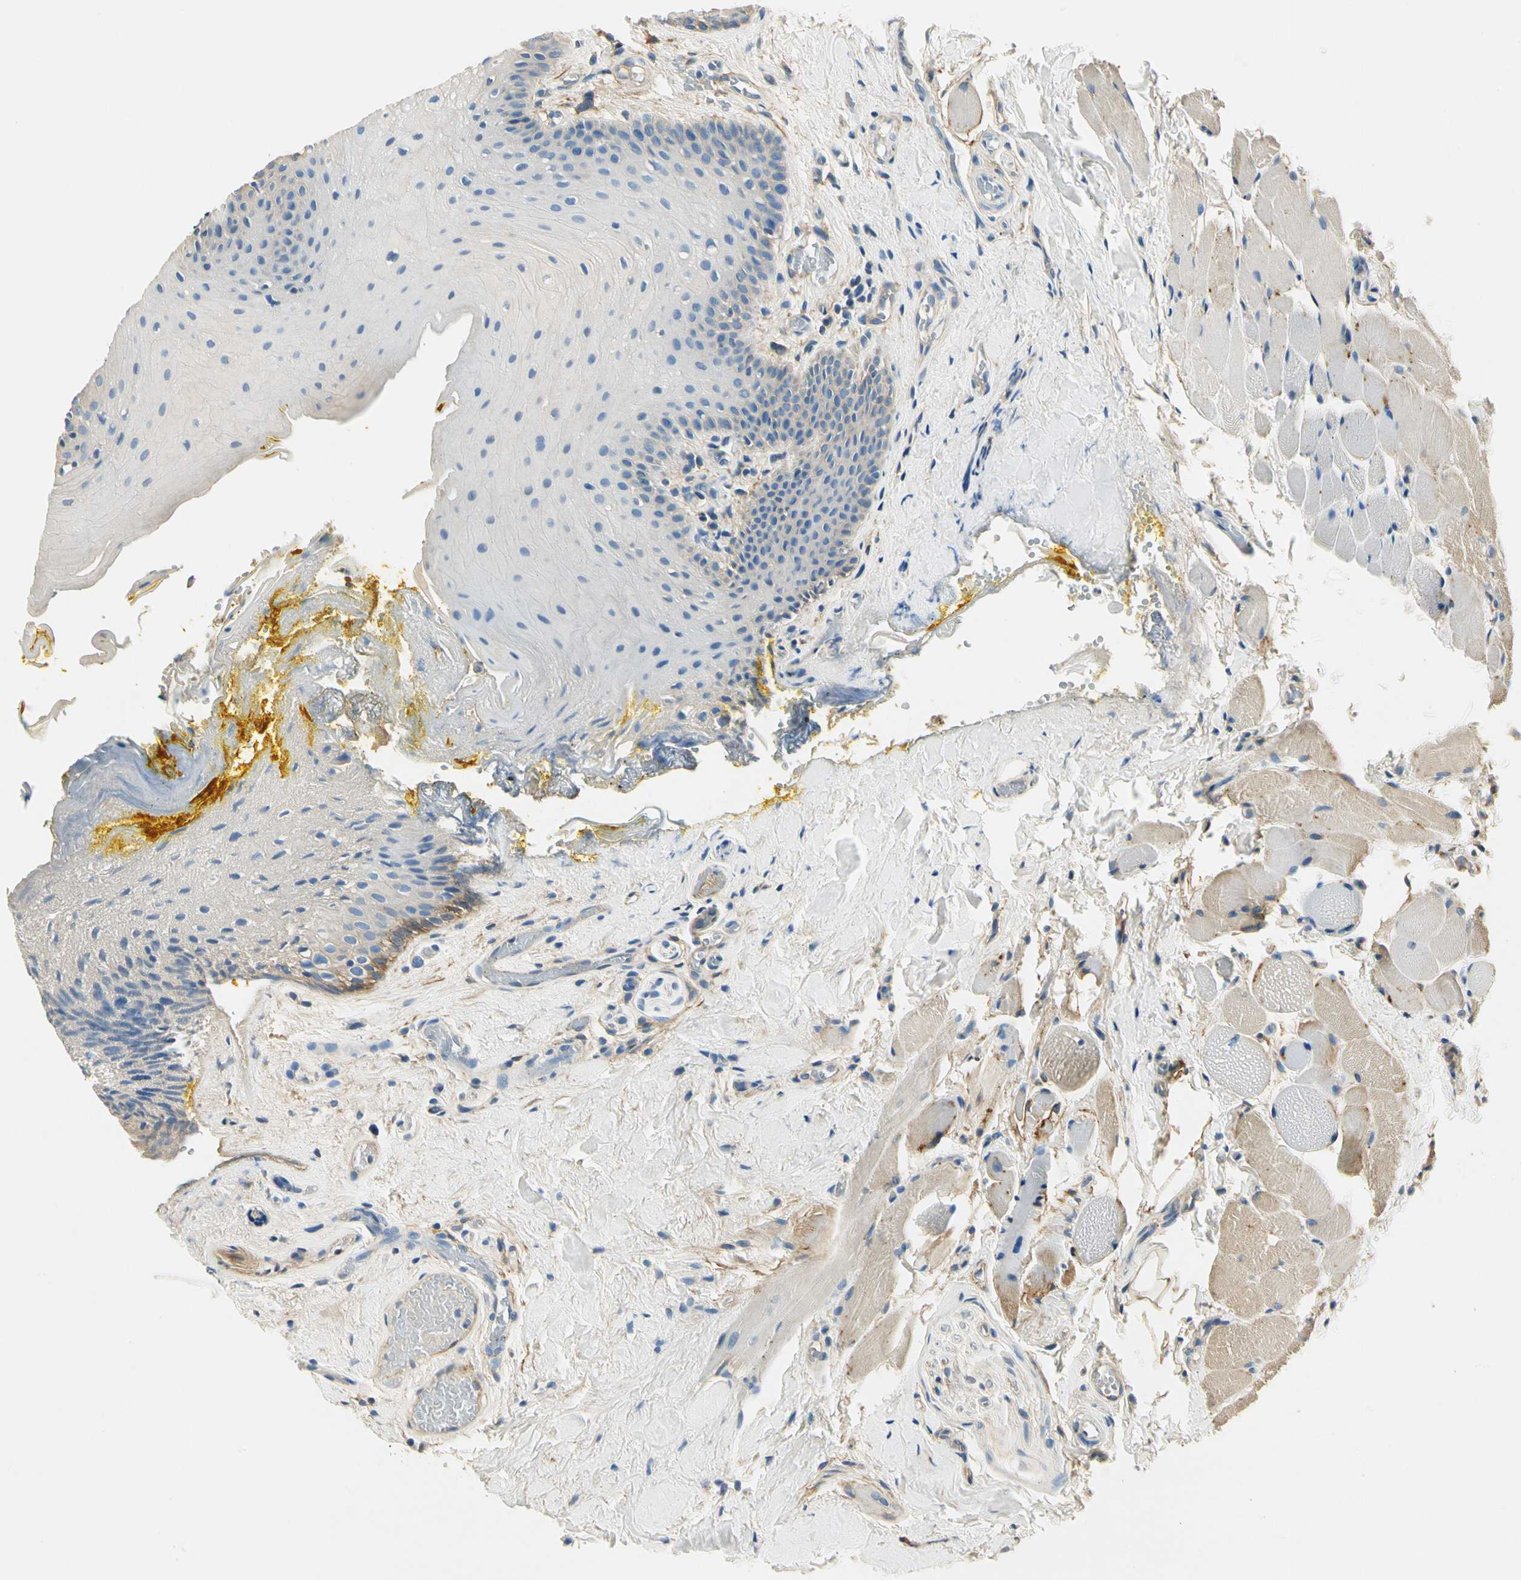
{"staining": {"intensity": "weak", "quantity": "<25%", "location": "cytoplasmic/membranous"}, "tissue": "oral mucosa", "cell_type": "Squamous epithelial cells", "image_type": "normal", "snomed": [{"axis": "morphology", "description": "Normal tissue, NOS"}, {"axis": "topography", "description": "Oral tissue"}], "caption": "This micrograph is of benign oral mucosa stained with immunohistochemistry to label a protein in brown with the nuclei are counter-stained blue. There is no positivity in squamous epithelial cells.", "gene": "TGFBR3", "patient": {"sex": "male", "age": 54}}